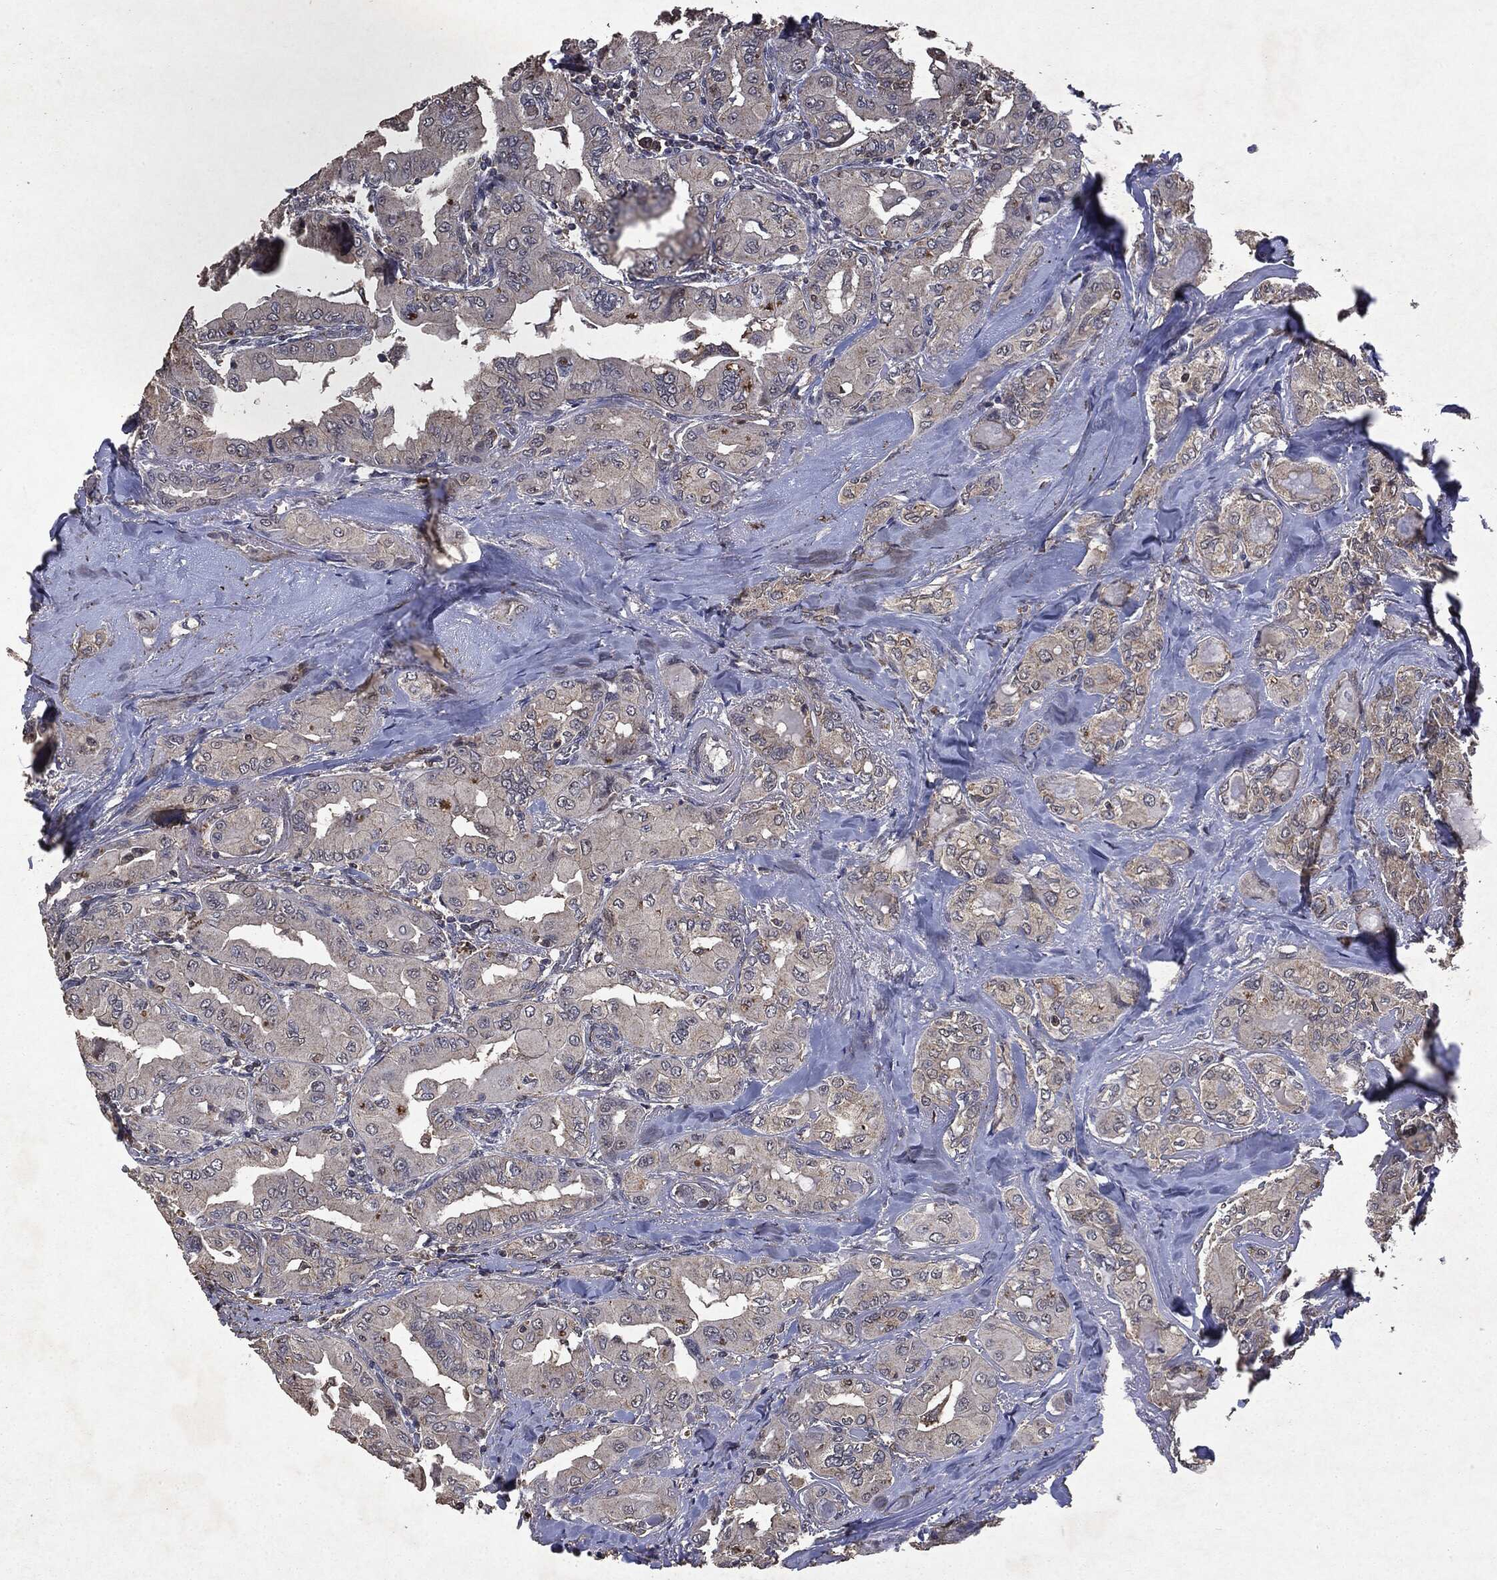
{"staining": {"intensity": "negative", "quantity": "none", "location": "none"}, "tissue": "thyroid cancer", "cell_type": "Tumor cells", "image_type": "cancer", "snomed": [{"axis": "morphology", "description": "Normal tissue, NOS"}, {"axis": "morphology", "description": "Papillary adenocarcinoma, NOS"}, {"axis": "topography", "description": "Thyroid gland"}], "caption": "Protein analysis of thyroid cancer (papillary adenocarcinoma) reveals no significant positivity in tumor cells.", "gene": "PTEN", "patient": {"sex": "female", "age": 66}}